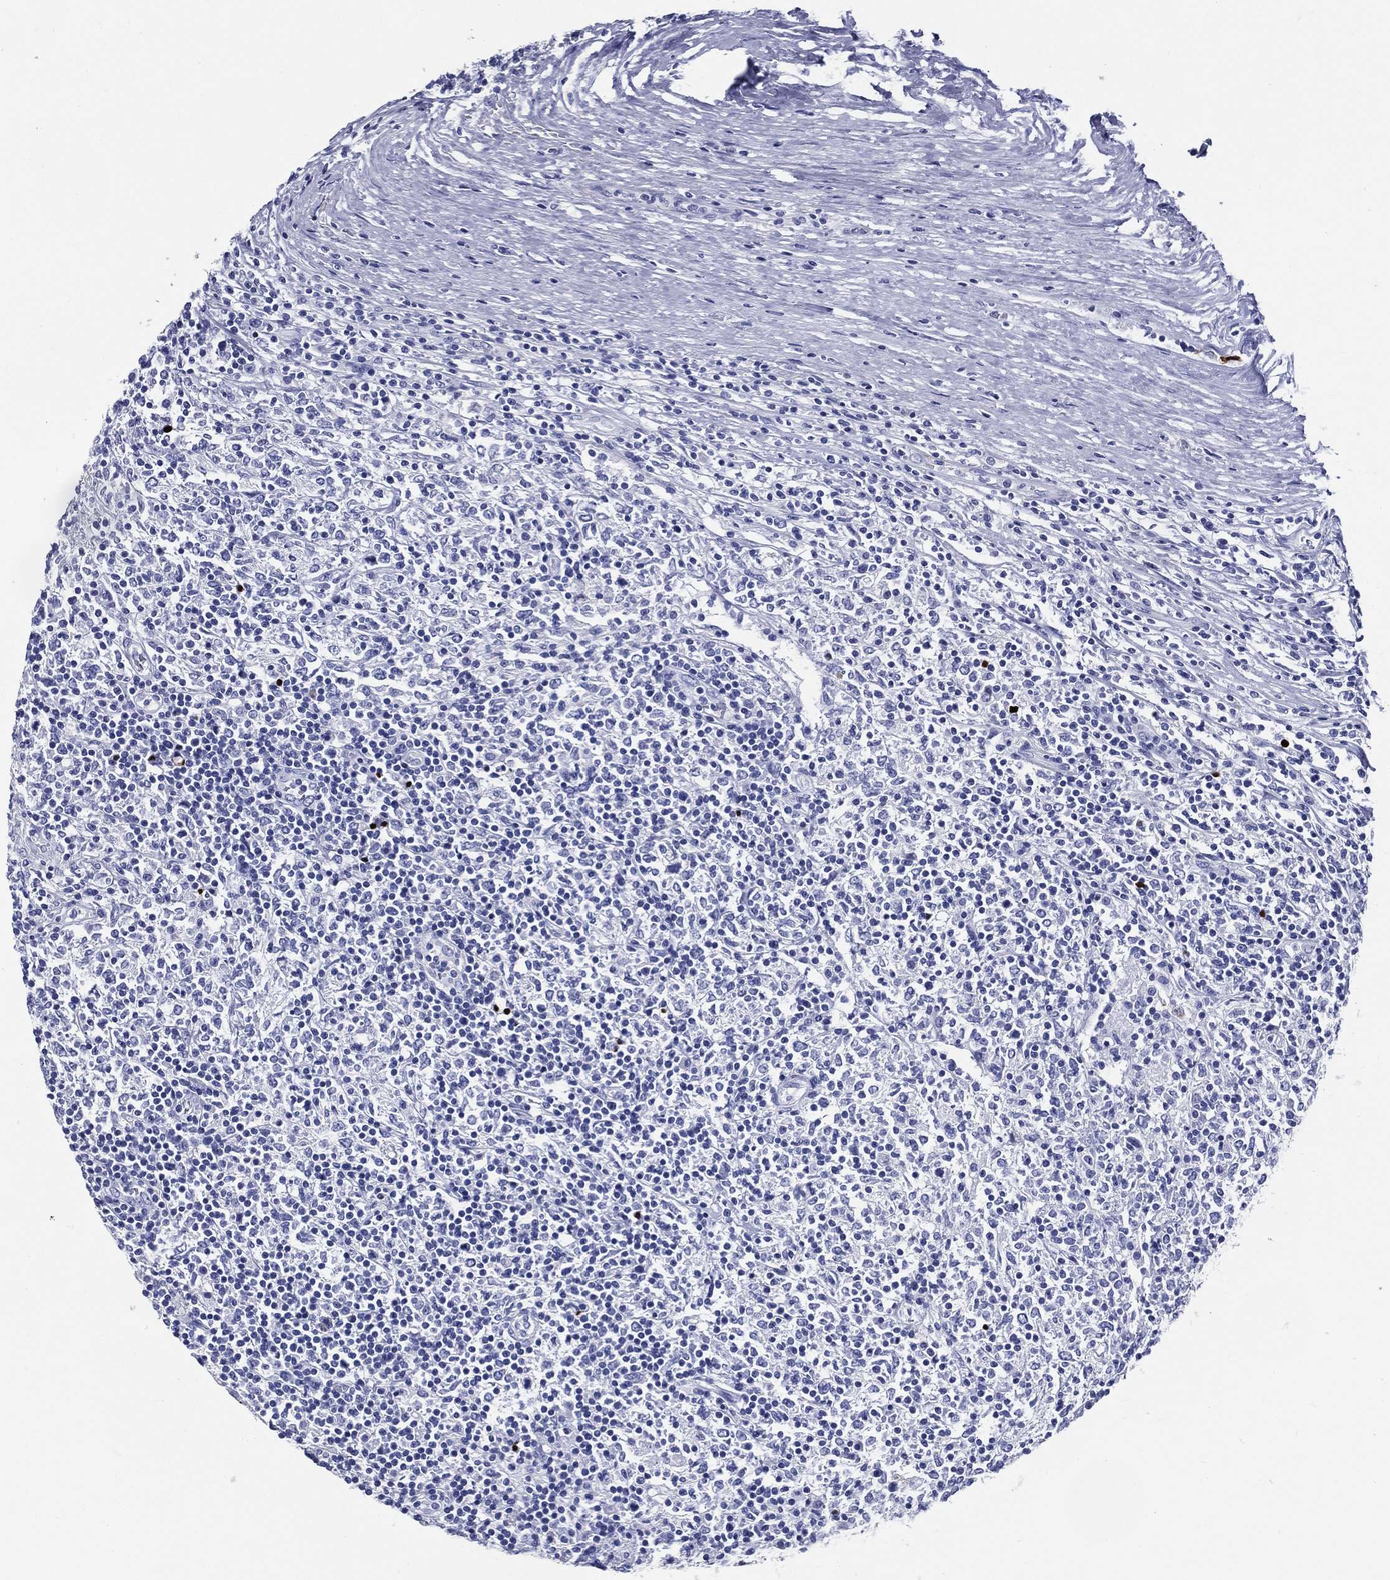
{"staining": {"intensity": "negative", "quantity": "none", "location": "none"}, "tissue": "lymphoma", "cell_type": "Tumor cells", "image_type": "cancer", "snomed": [{"axis": "morphology", "description": "Malignant lymphoma, non-Hodgkin's type, High grade"}, {"axis": "topography", "description": "Lymph node"}], "caption": "Tumor cells show no significant expression in malignant lymphoma, non-Hodgkin's type (high-grade).", "gene": "ACE2", "patient": {"sex": "female", "age": 84}}